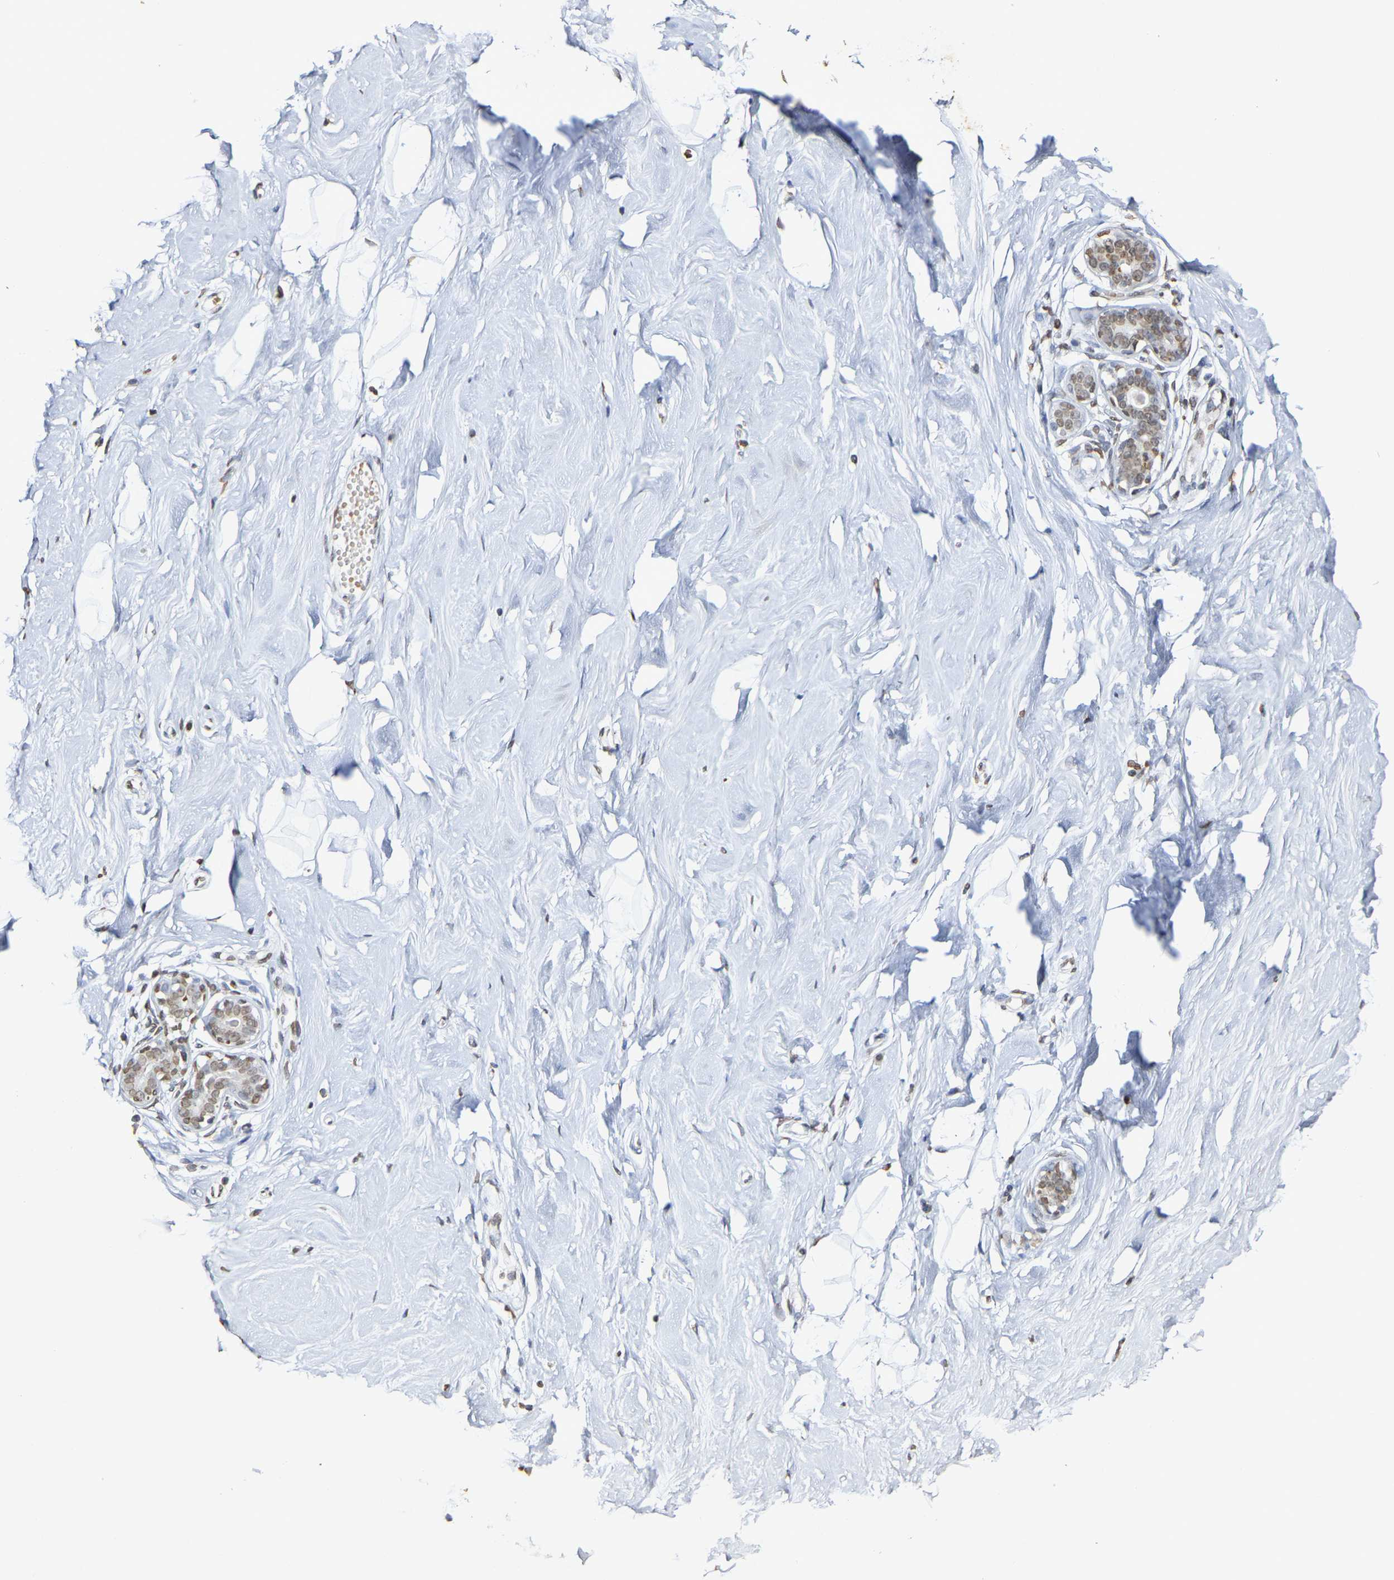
{"staining": {"intensity": "negative", "quantity": "none", "location": "none"}, "tissue": "breast", "cell_type": "Adipocytes", "image_type": "normal", "snomed": [{"axis": "morphology", "description": "Normal tissue, NOS"}, {"axis": "topography", "description": "Breast"}], "caption": "Immunohistochemistry photomicrograph of benign breast stained for a protein (brown), which reveals no expression in adipocytes.", "gene": "ATF4", "patient": {"sex": "female", "age": 23}}